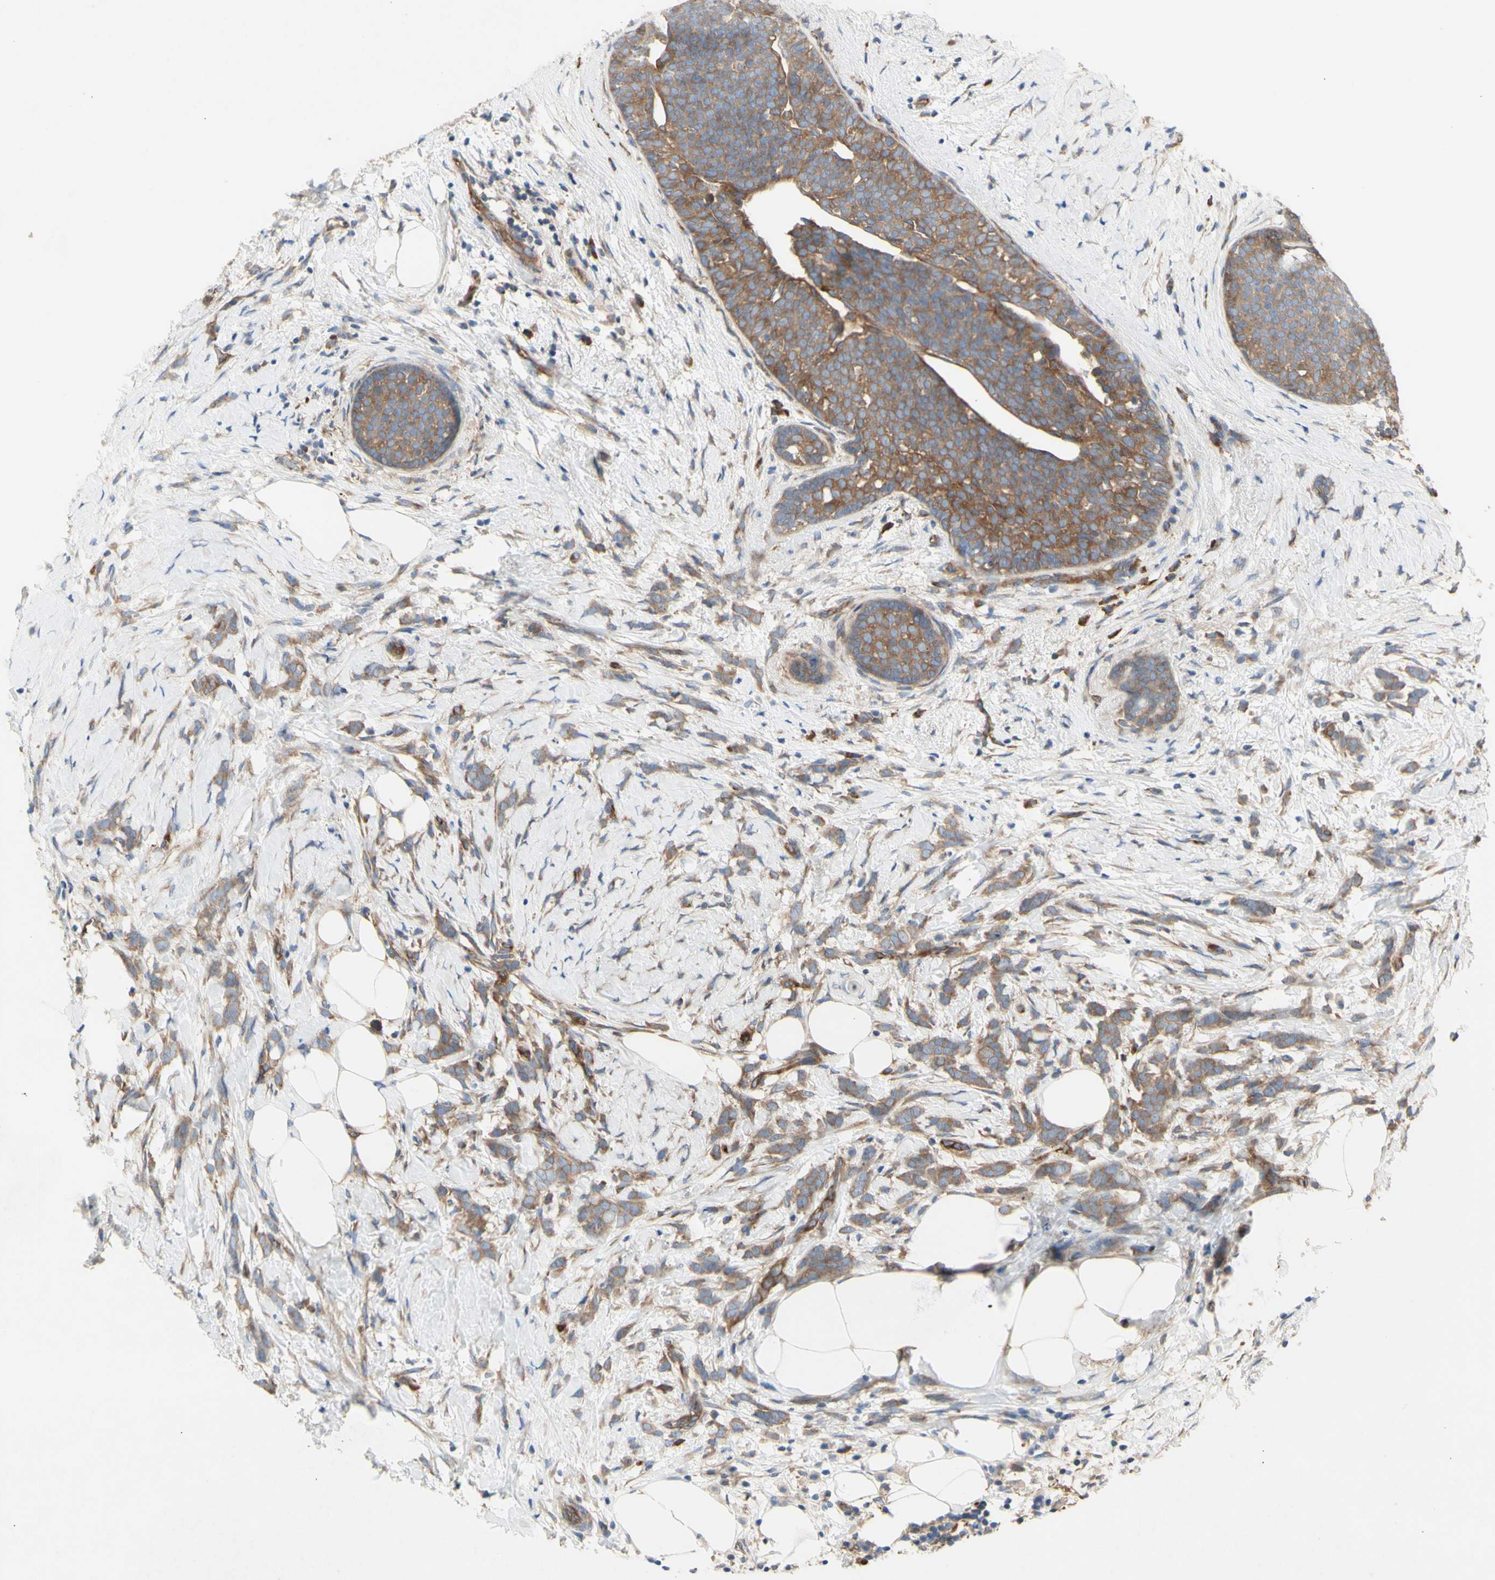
{"staining": {"intensity": "moderate", "quantity": "25%-75%", "location": "cytoplasmic/membranous"}, "tissue": "breast cancer", "cell_type": "Tumor cells", "image_type": "cancer", "snomed": [{"axis": "morphology", "description": "Lobular carcinoma, in situ"}, {"axis": "morphology", "description": "Lobular carcinoma"}, {"axis": "topography", "description": "Breast"}], "caption": "Tumor cells reveal medium levels of moderate cytoplasmic/membranous expression in about 25%-75% of cells in breast lobular carcinoma.", "gene": "KLC1", "patient": {"sex": "female", "age": 41}}